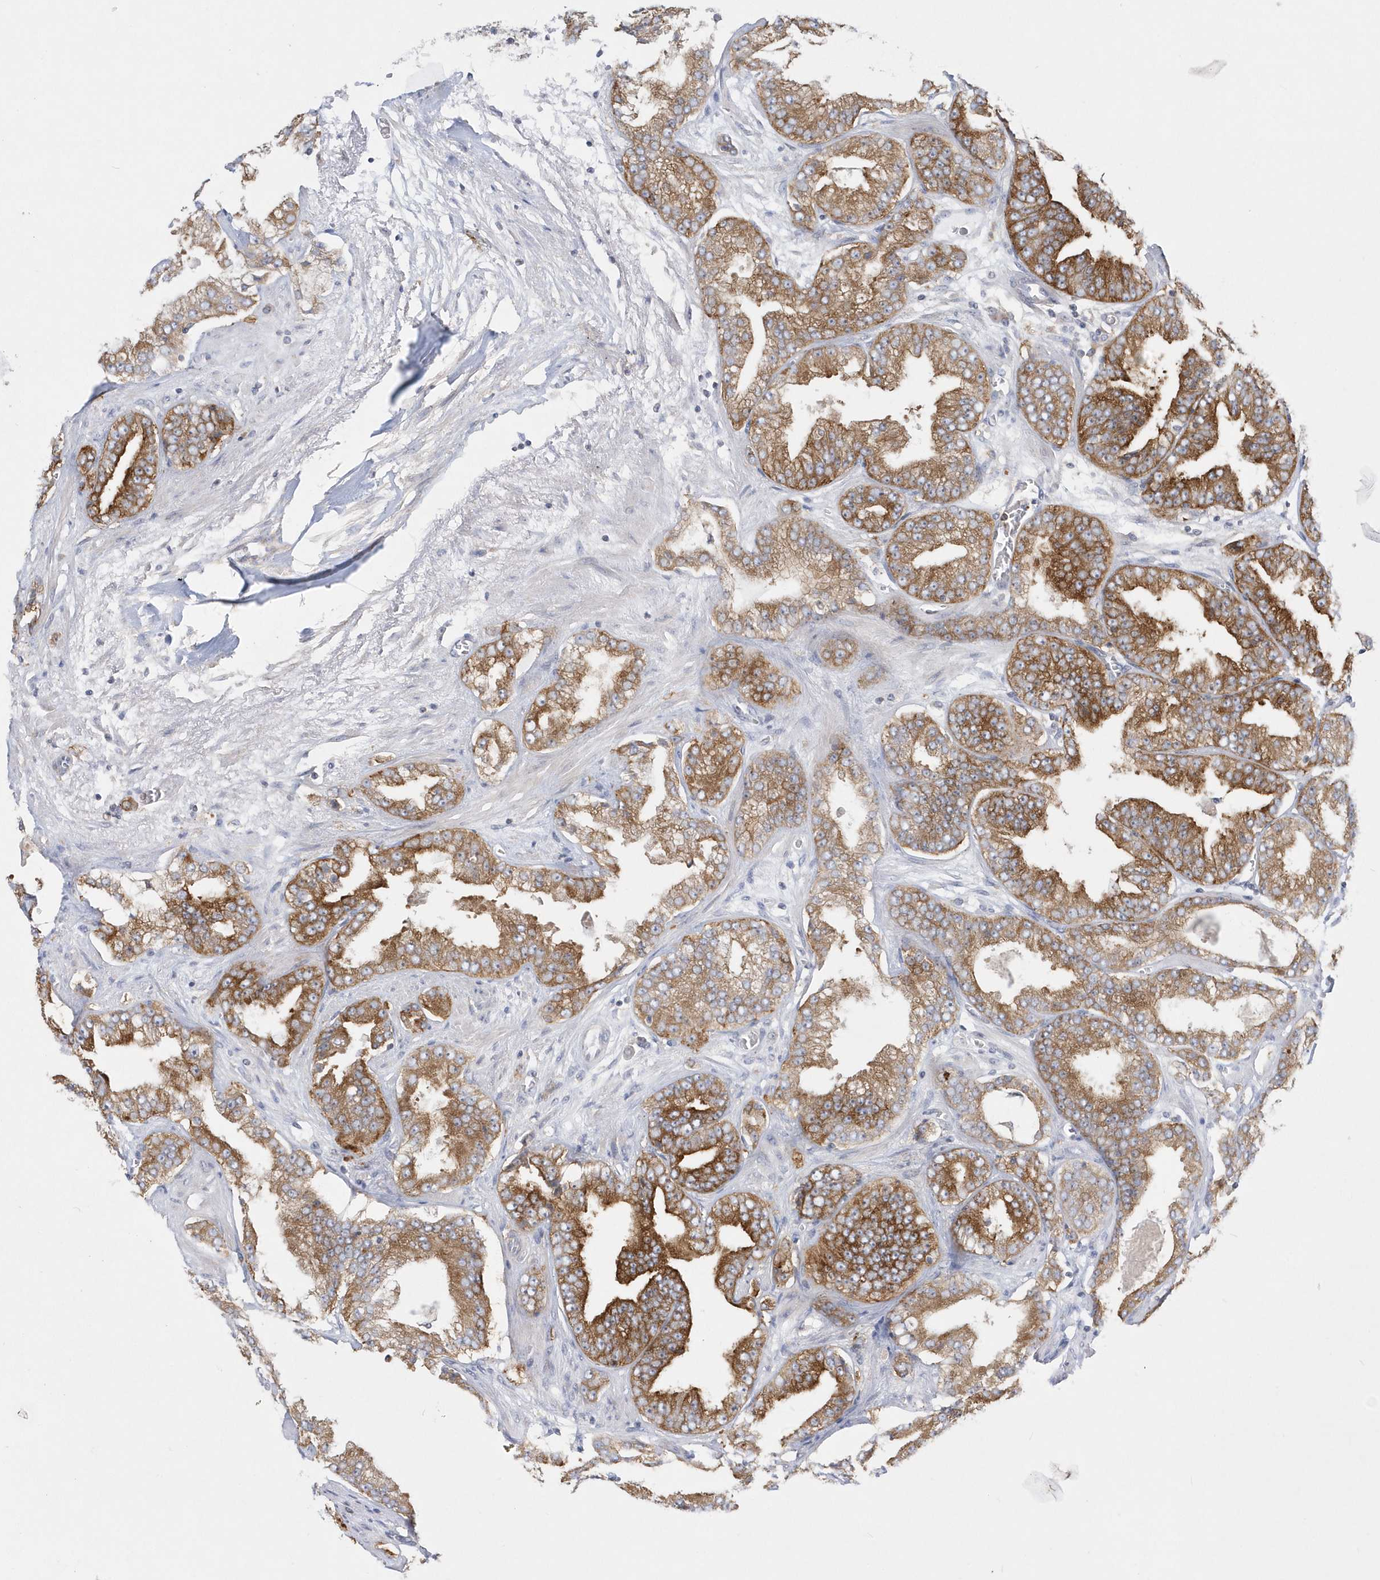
{"staining": {"intensity": "moderate", "quantity": ">75%", "location": "cytoplasmic/membranous"}, "tissue": "prostate cancer", "cell_type": "Tumor cells", "image_type": "cancer", "snomed": [{"axis": "morphology", "description": "Adenocarcinoma, High grade"}, {"axis": "topography", "description": "Prostate"}], "caption": "High-magnification brightfield microscopy of prostate cancer stained with DAB (brown) and counterstained with hematoxylin (blue). tumor cells exhibit moderate cytoplasmic/membranous expression is seen in approximately>75% of cells.", "gene": "DNAJC18", "patient": {"sex": "male", "age": 71}}